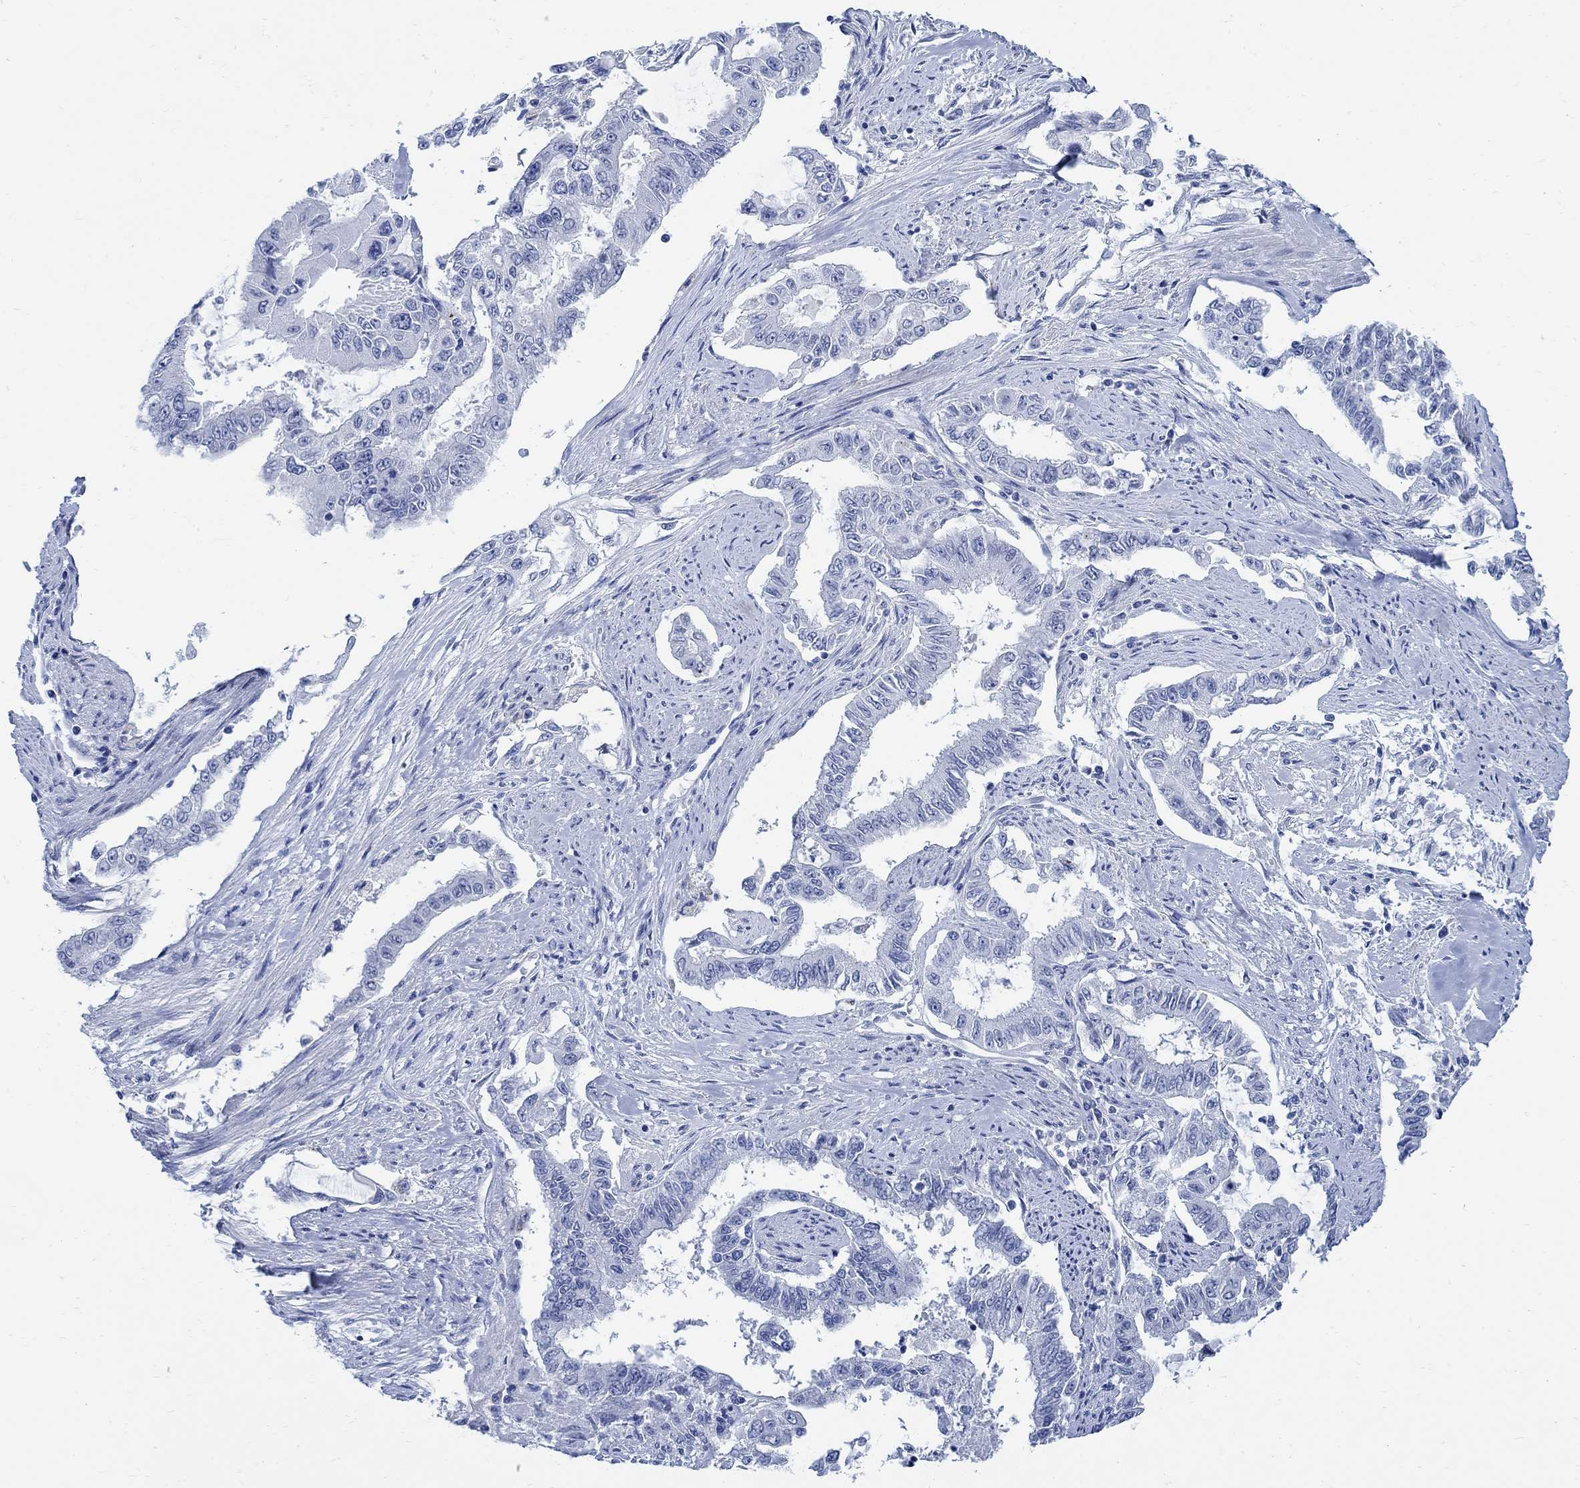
{"staining": {"intensity": "negative", "quantity": "none", "location": "none"}, "tissue": "endometrial cancer", "cell_type": "Tumor cells", "image_type": "cancer", "snomed": [{"axis": "morphology", "description": "Adenocarcinoma, NOS"}, {"axis": "topography", "description": "Uterus"}], "caption": "Histopathology image shows no significant protein expression in tumor cells of endometrial adenocarcinoma. Nuclei are stained in blue.", "gene": "CAMK2N1", "patient": {"sex": "female", "age": 59}}